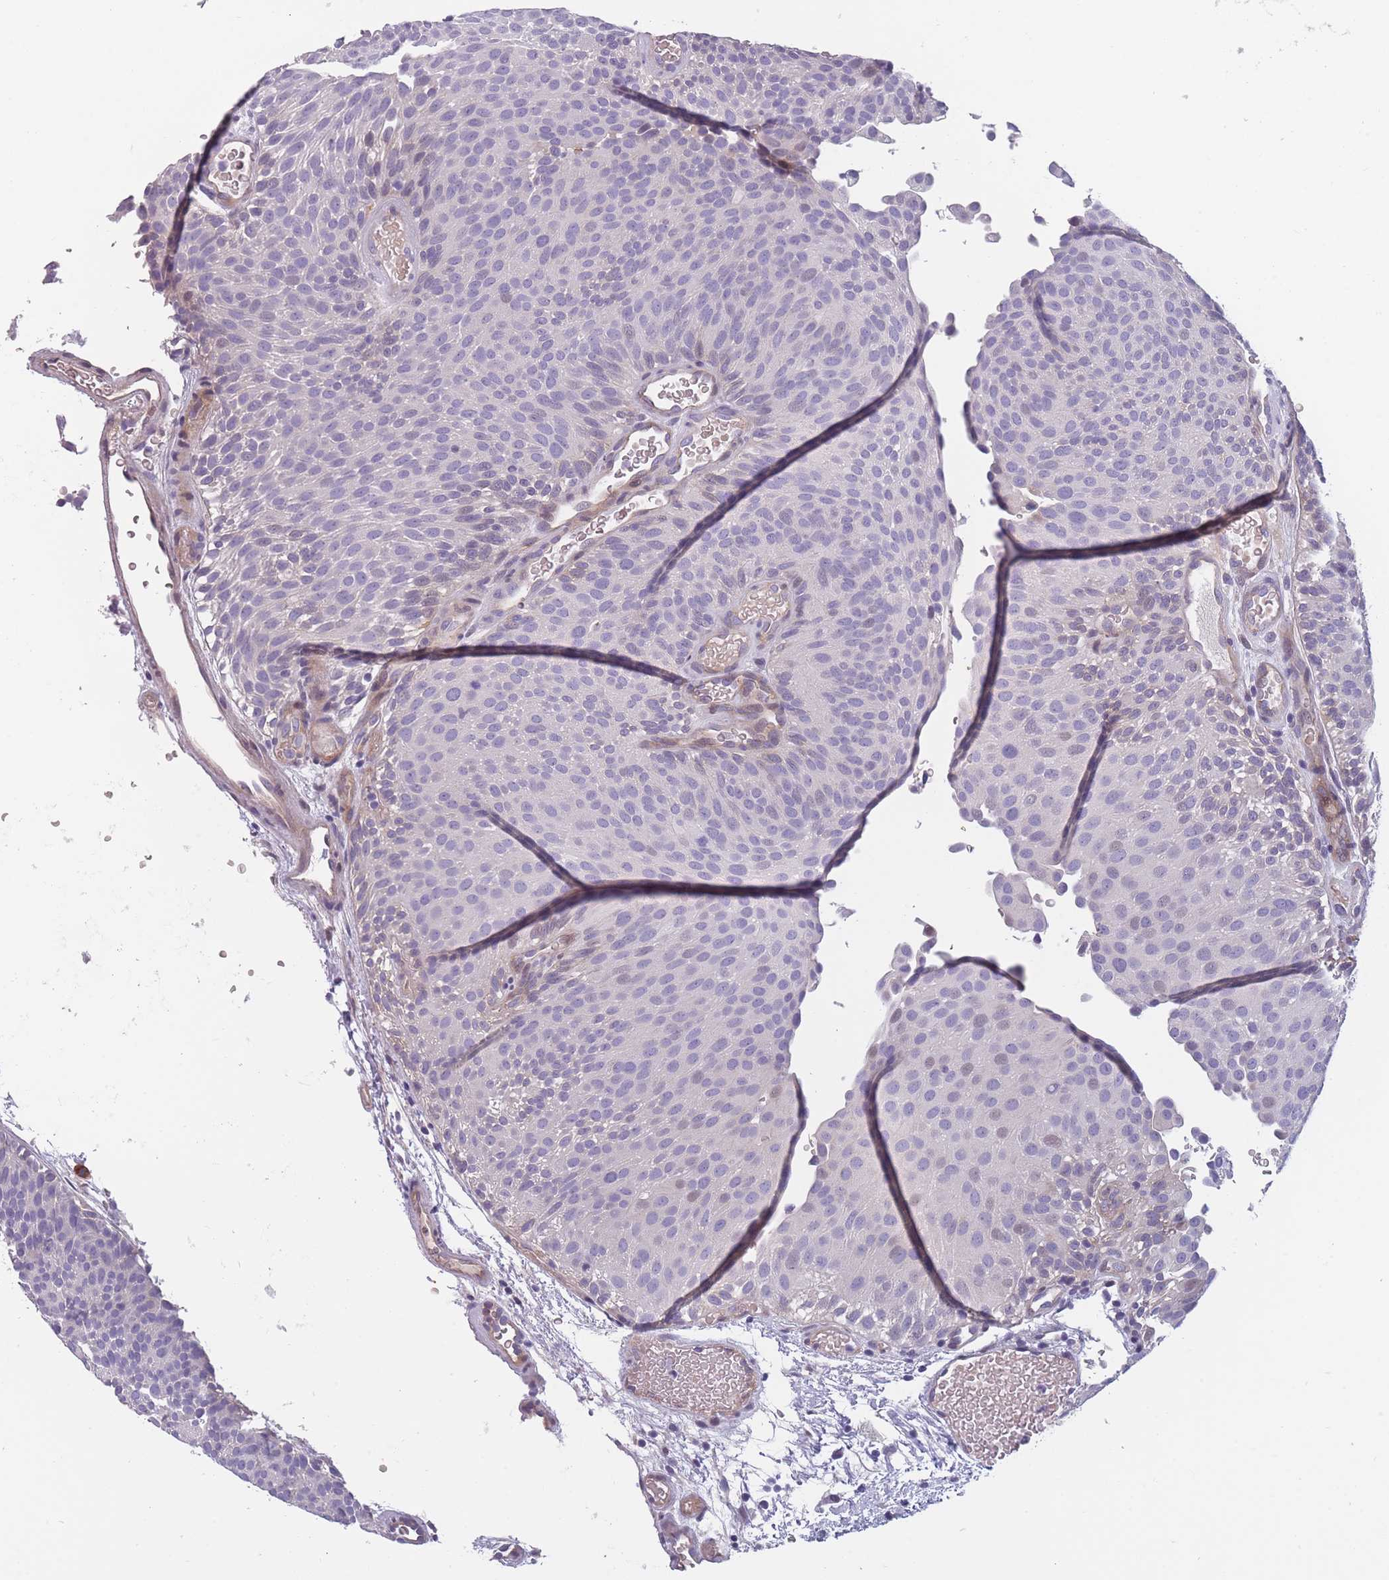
{"staining": {"intensity": "negative", "quantity": "none", "location": "none"}, "tissue": "urothelial cancer", "cell_type": "Tumor cells", "image_type": "cancer", "snomed": [{"axis": "morphology", "description": "Urothelial carcinoma, Low grade"}, {"axis": "topography", "description": "Urinary bladder"}], "caption": "The IHC histopathology image has no significant staining in tumor cells of urothelial cancer tissue.", "gene": "FAM83F", "patient": {"sex": "male", "age": 78}}